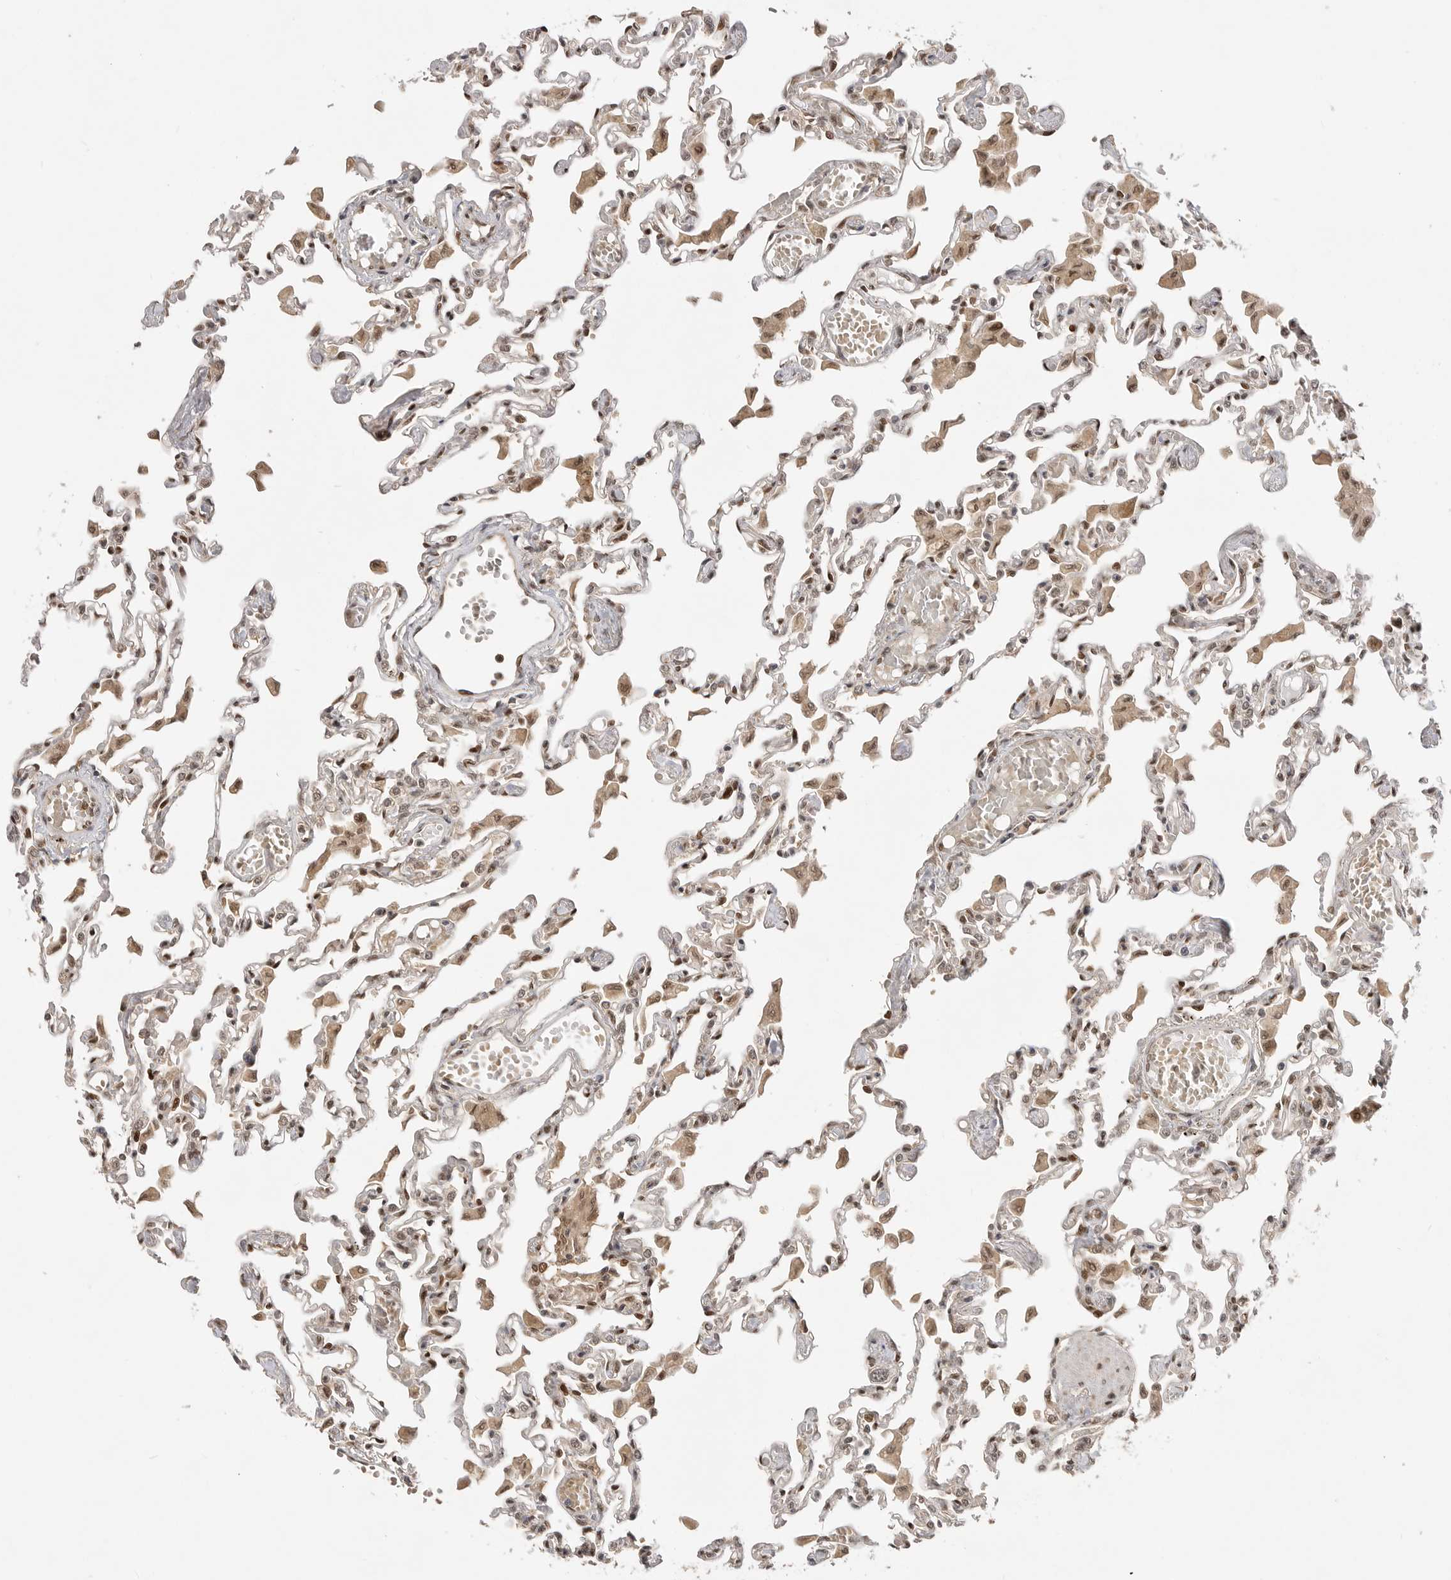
{"staining": {"intensity": "weak", "quantity": "25%-75%", "location": "nuclear"}, "tissue": "lung", "cell_type": "Alveolar cells", "image_type": "normal", "snomed": [{"axis": "morphology", "description": "Normal tissue, NOS"}, {"axis": "topography", "description": "Bronchus"}, {"axis": "topography", "description": "Lung"}], "caption": "An image showing weak nuclear positivity in approximately 25%-75% of alveolar cells in normal lung, as visualized by brown immunohistochemical staining.", "gene": "ALKAL1", "patient": {"sex": "female", "age": 49}}